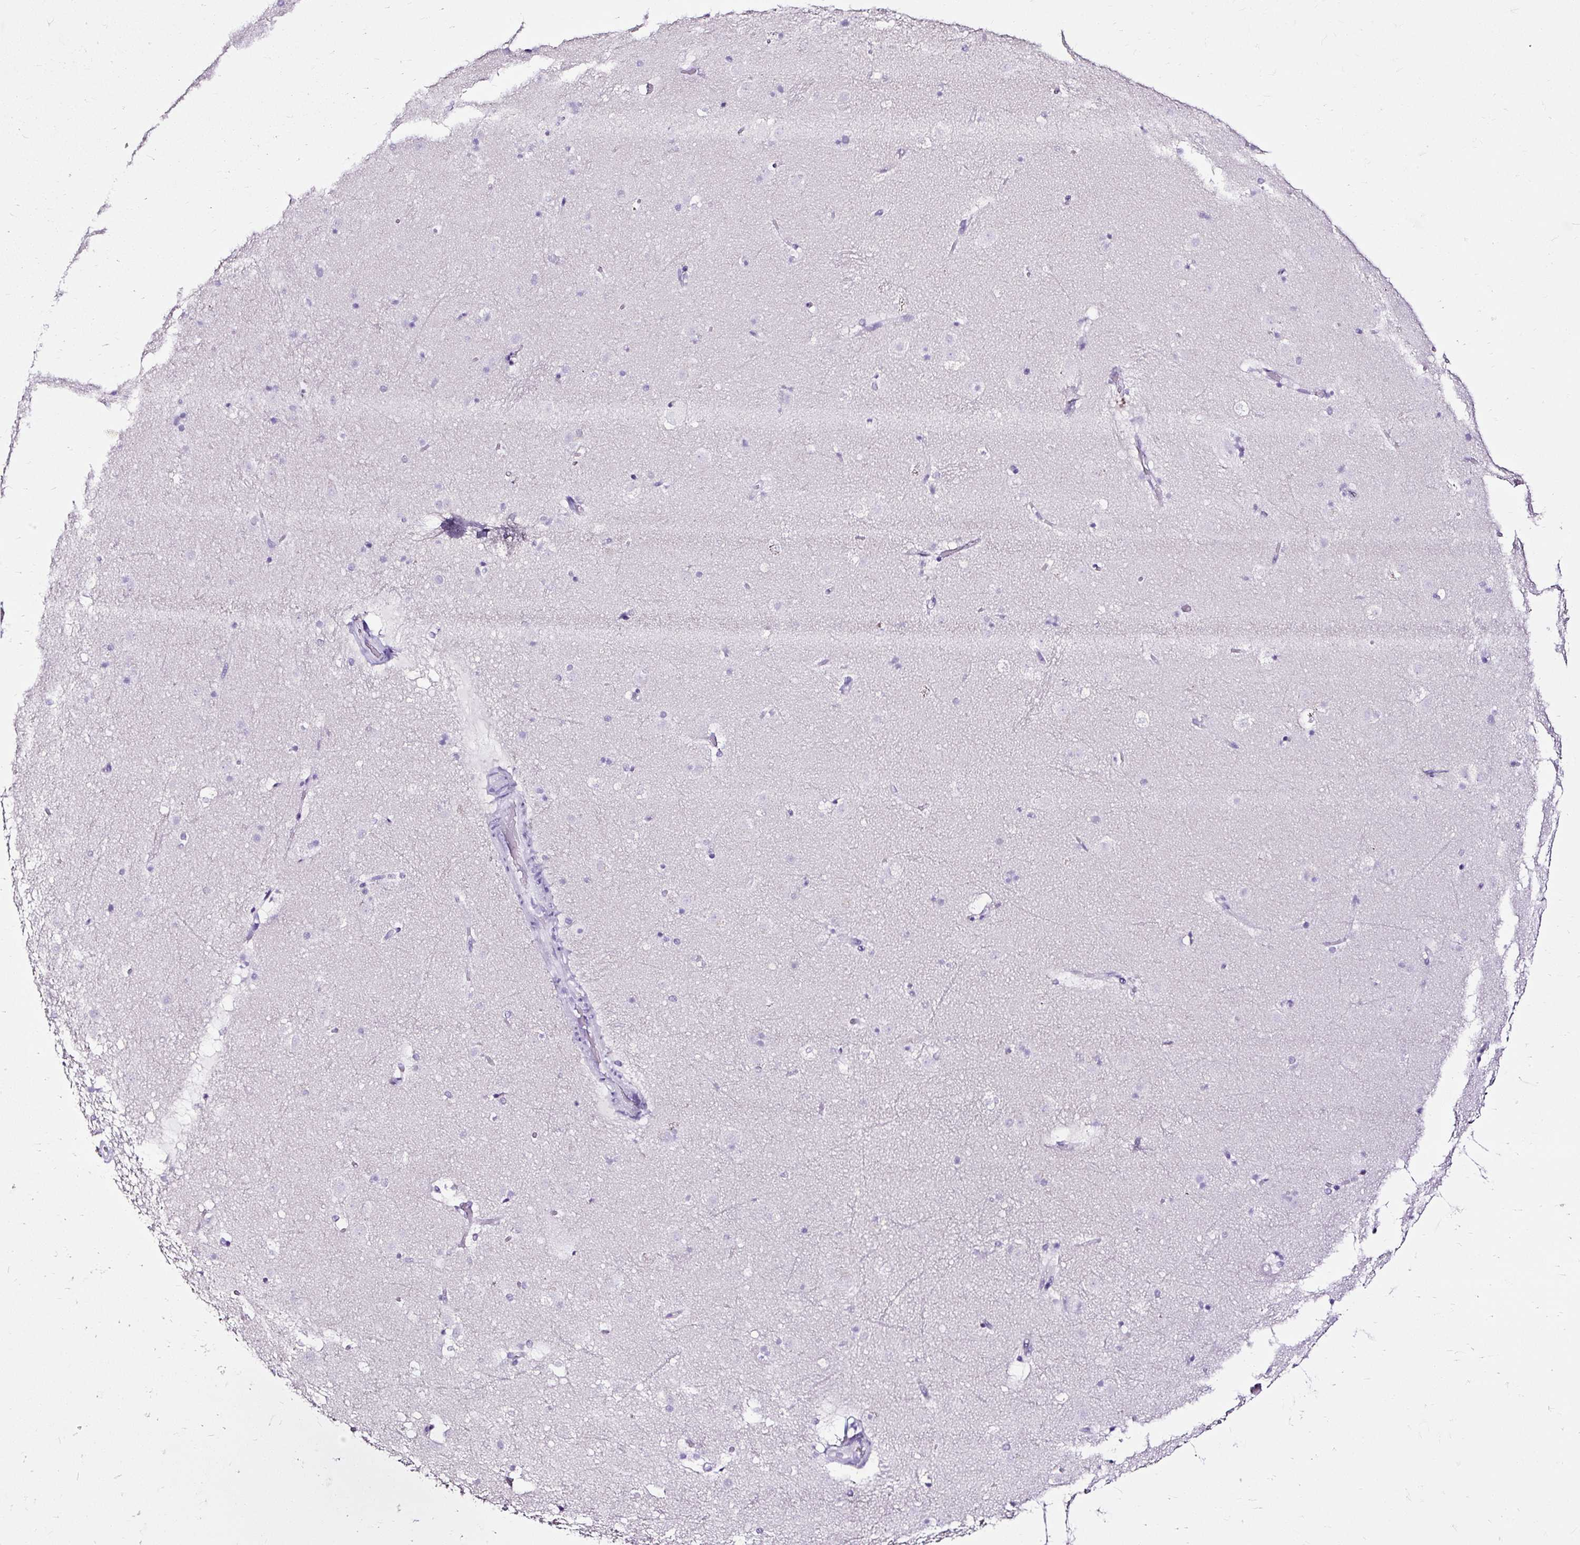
{"staining": {"intensity": "negative", "quantity": "none", "location": "none"}, "tissue": "caudate", "cell_type": "Glial cells", "image_type": "normal", "snomed": [{"axis": "morphology", "description": "Normal tissue, NOS"}, {"axis": "topography", "description": "Lateral ventricle wall"}], "caption": "Protein analysis of benign caudate reveals no significant positivity in glial cells.", "gene": "SLC7A8", "patient": {"sex": "male", "age": 37}}